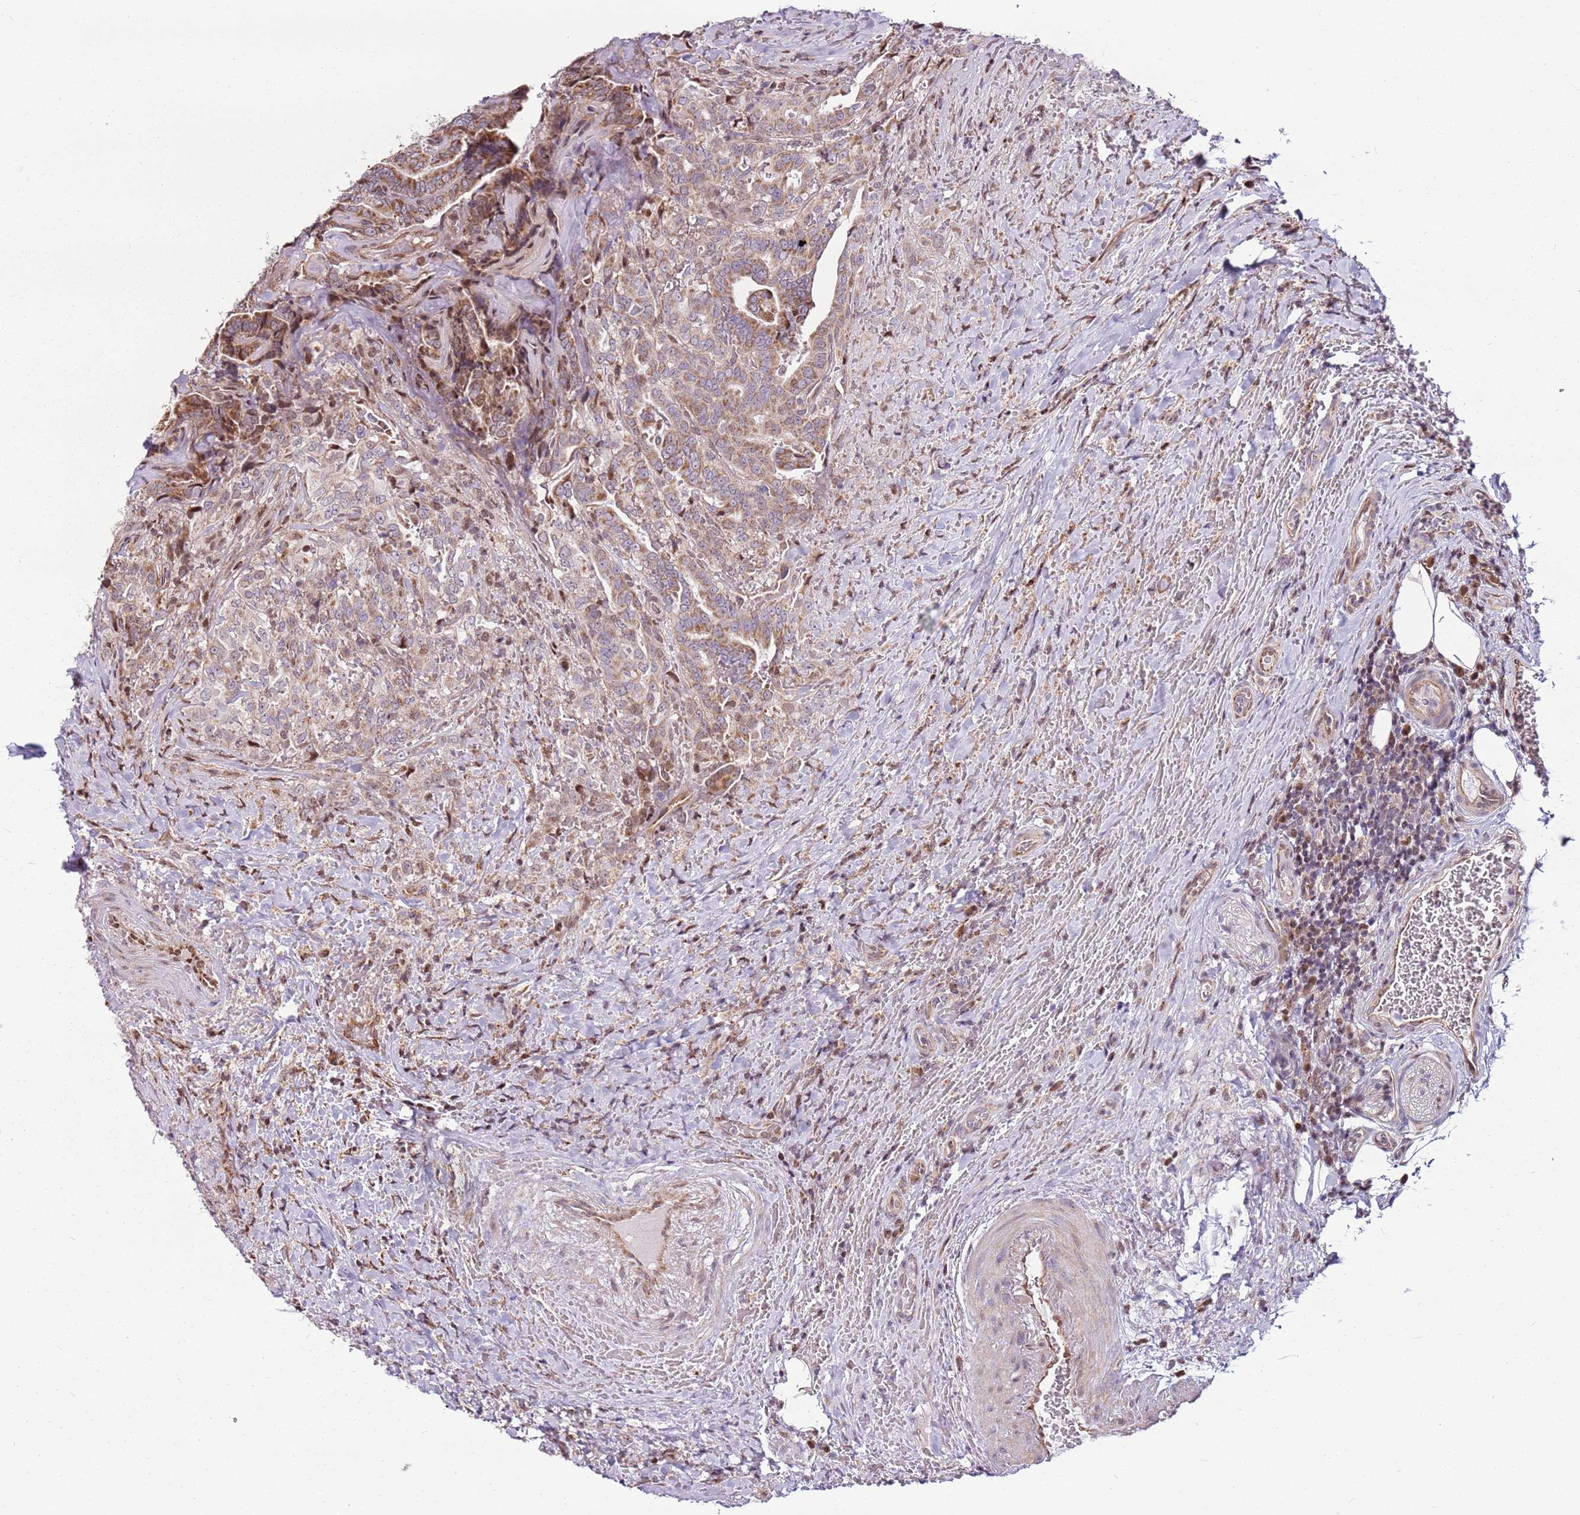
{"staining": {"intensity": "moderate", "quantity": "25%-75%", "location": "cytoplasmic/membranous"}, "tissue": "thyroid cancer", "cell_type": "Tumor cells", "image_type": "cancer", "snomed": [{"axis": "morphology", "description": "Papillary adenocarcinoma, NOS"}, {"axis": "topography", "description": "Thyroid gland"}], "caption": "High-power microscopy captured an IHC image of thyroid cancer (papillary adenocarcinoma), revealing moderate cytoplasmic/membranous staining in about 25%-75% of tumor cells.", "gene": "PCTP", "patient": {"sex": "male", "age": 61}}